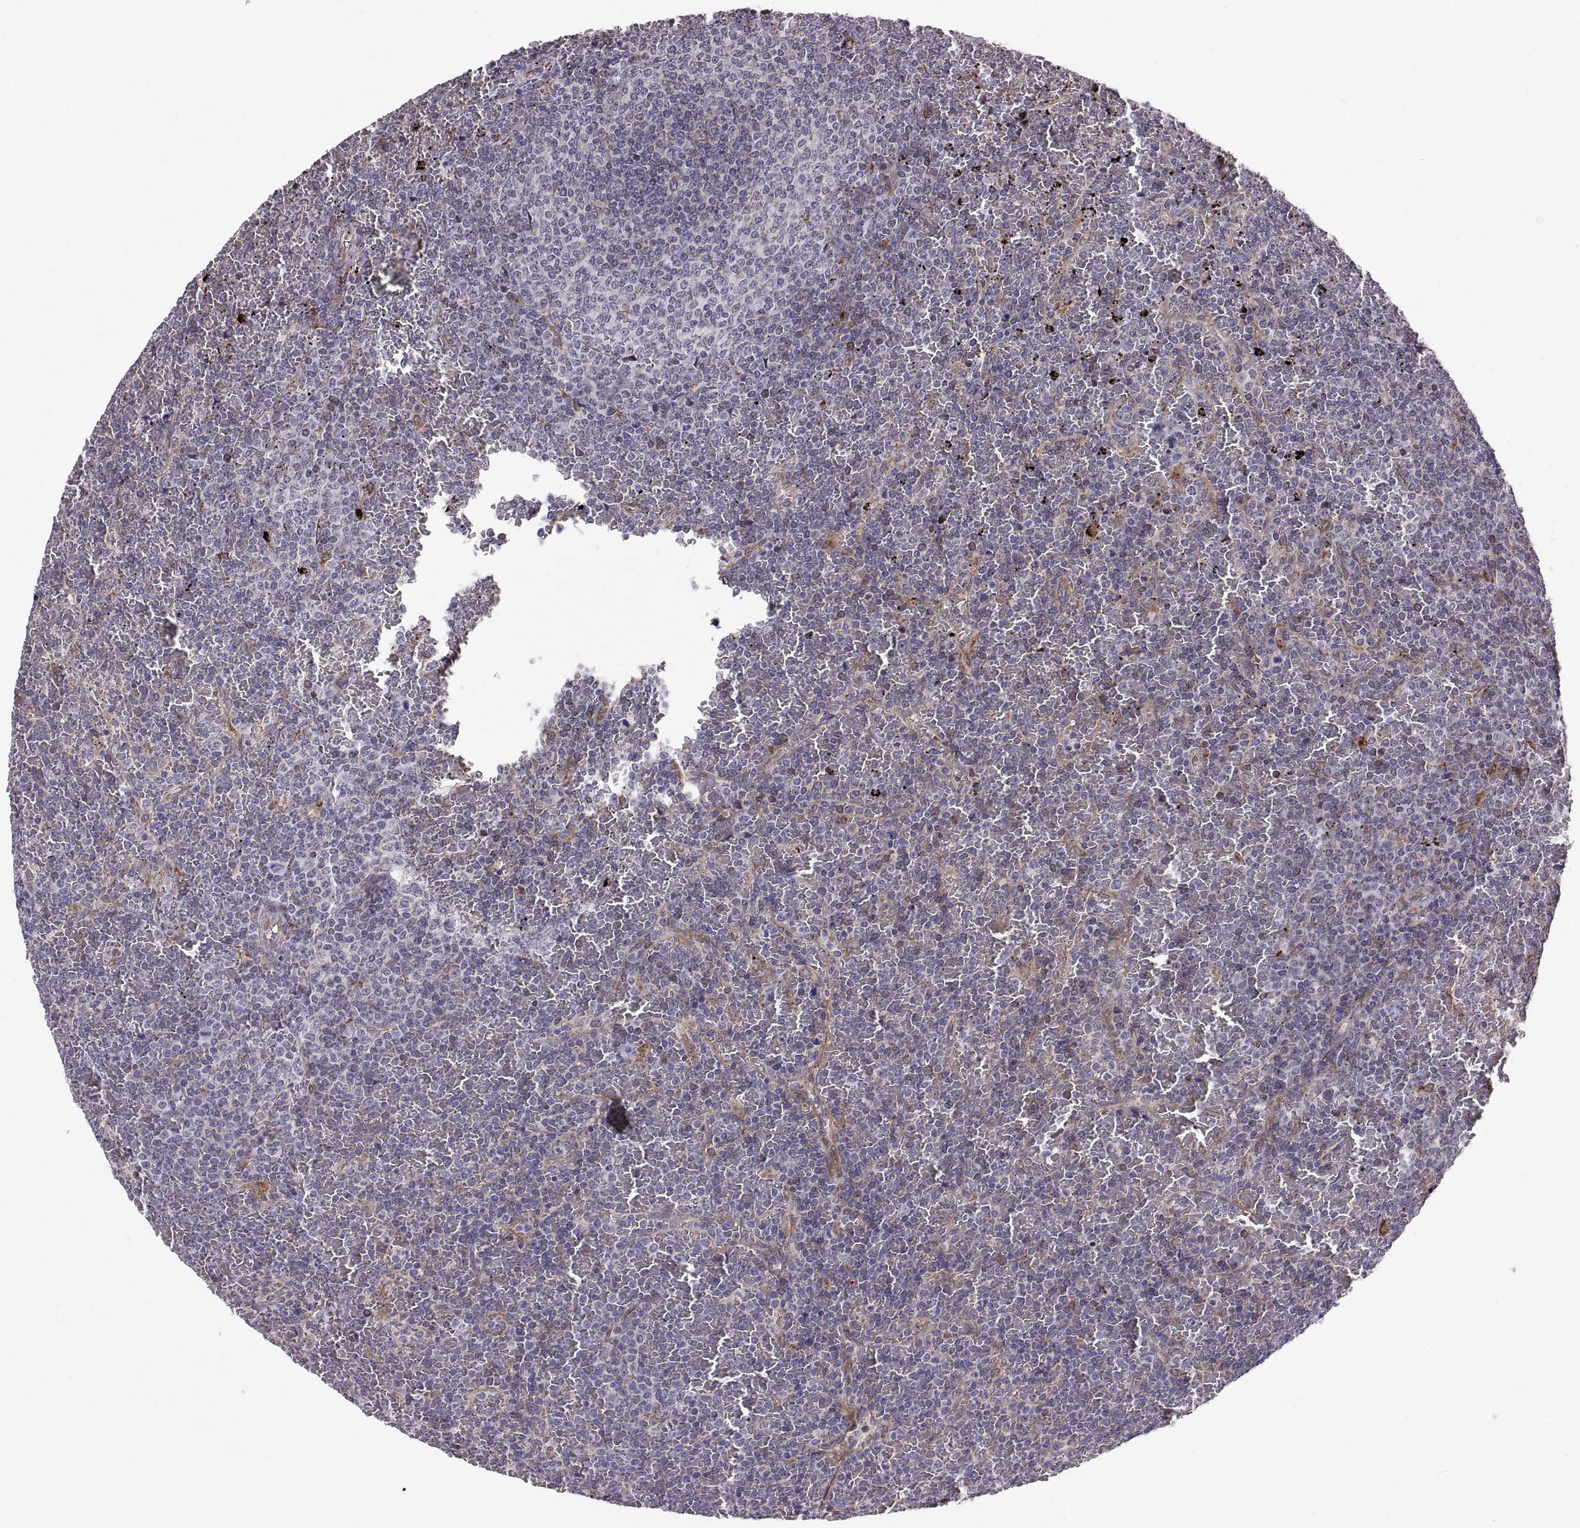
{"staining": {"intensity": "negative", "quantity": "none", "location": "none"}, "tissue": "lymphoma", "cell_type": "Tumor cells", "image_type": "cancer", "snomed": [{"axis": "morphology", "description": "Malignant lymphoma, non-Hodgkin's type, Low grade"}, {"axis": "topography", "description": "Spleen"}], "caption": "Immunohistochemistry (IHC) histopathology image of neoplastic tissue: low-grade malignant lymphoma, non-Hodgkin's type stained with DAB (3,3'-diaminobenzidine) shows no significant protein staining in tumor cells.", "gene": "PLEKHB2", "patient": {"sex": "female", "age": 77}}